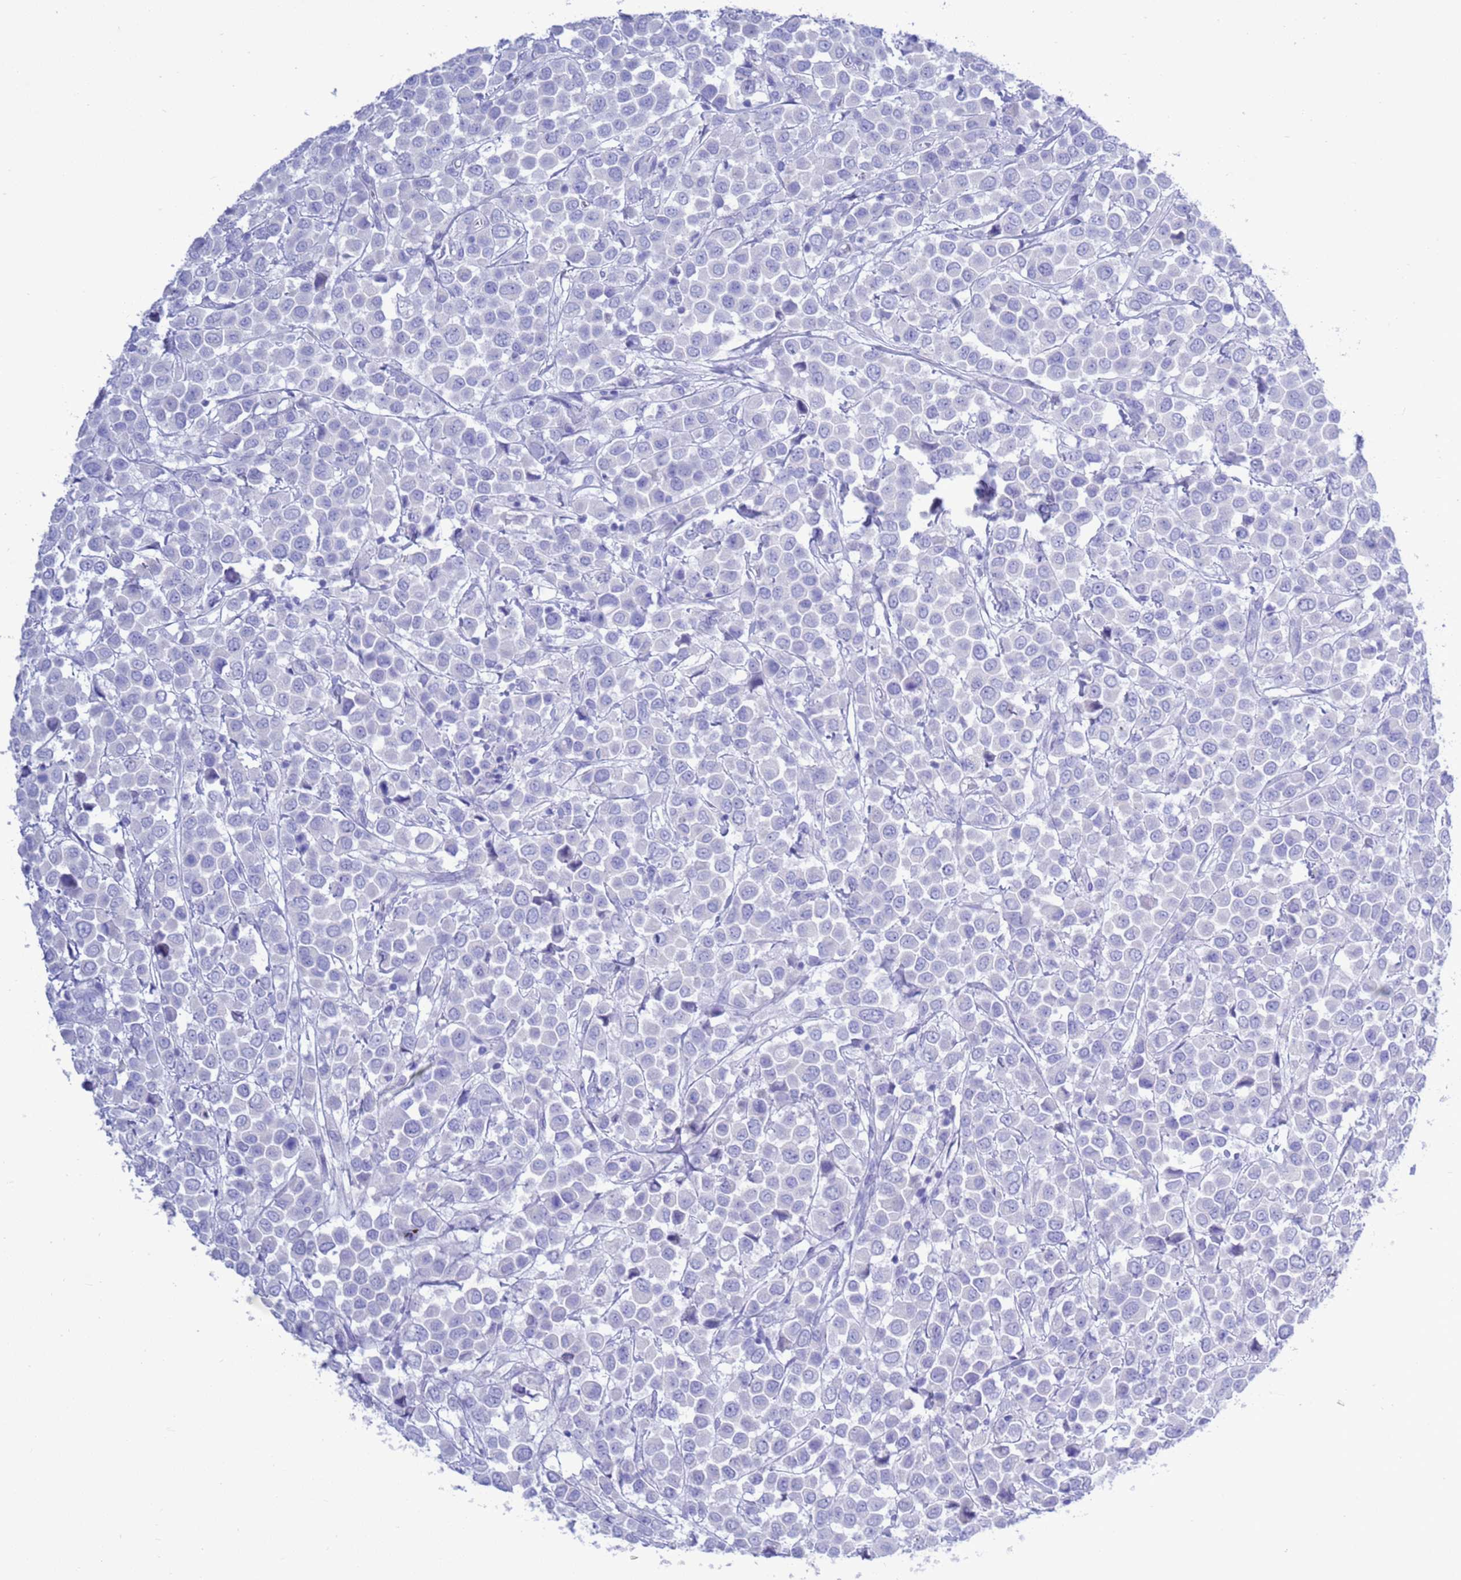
{"staining": {"intensity": "negative", "quantity": "none", "location": "none"}, "tissue": "breast cancer", "cell_type": "Tumor cells", "image_type": "cancer", "snomed": [{"axis": "morphology", "description": "Duct carcinoma"}, {"axis": "topography", "description": "Breast"}], "caption": "A histopathology image of breast cancer stained for a protein displays no brown staining in tumor cells. (DAB immunohistochemistry (IHC) visualized using brightfield microscopy, high magnification).", "gene": "GSTM1", "patient": {"sex": "female", "age": 61}}